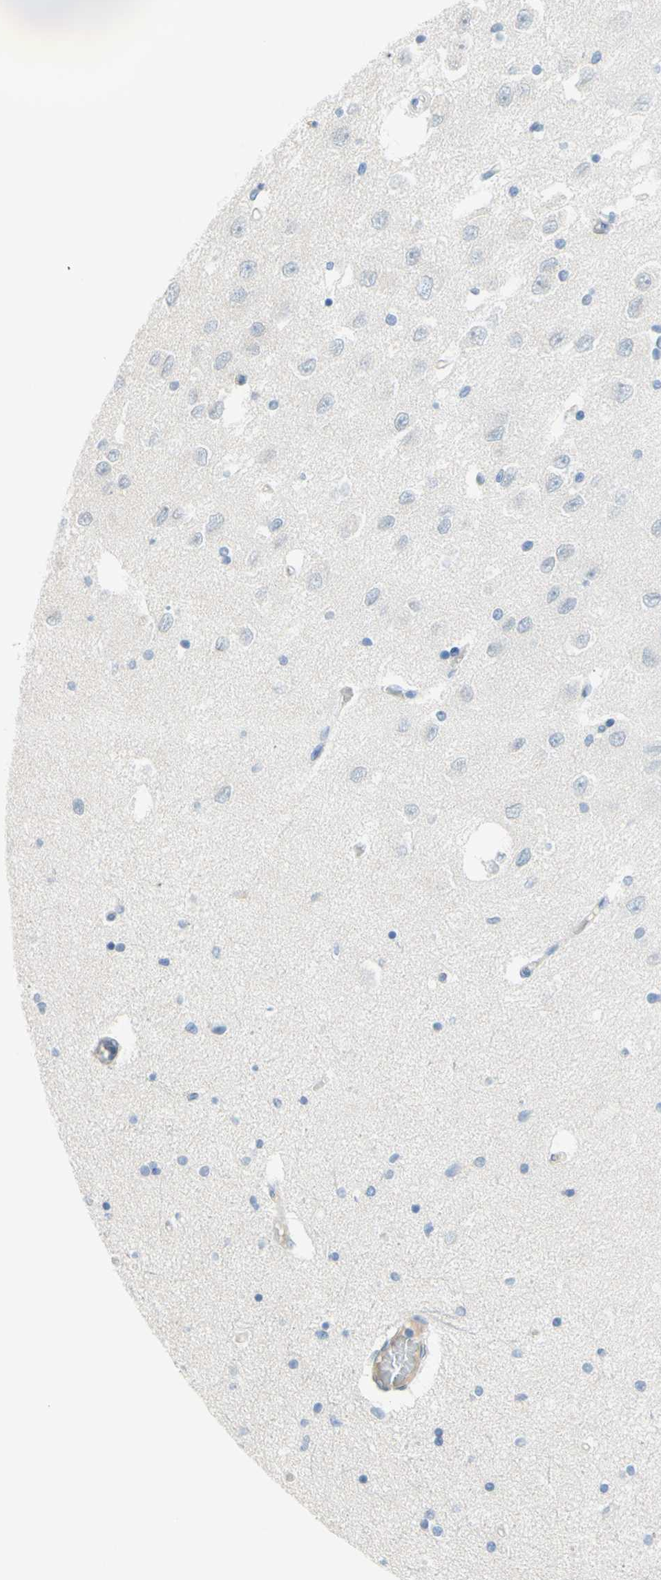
{"staining": {"intensity": "negative", "quantity": "none", "location": "none"}, "tissue": "hippocampus", "cell_type": "Glial cells", "image_type": "normal", "snomed": [{"axis": "morphology", "description": "Normal tissue, NOS"}, {"axis": "topography", "description": "Hippocampus"}], "caption": "Immunohistochemistry of benign human hippocampus demonstrates no expression in glial cells. Brightfield microscopy of IHC stained with DAB (3,3'-diaminobenzidine) (brown) and hematoxylin (blue), captured at high magnification.", "gene": "DCT", "patient": {"sex": "female", "age": 54}}